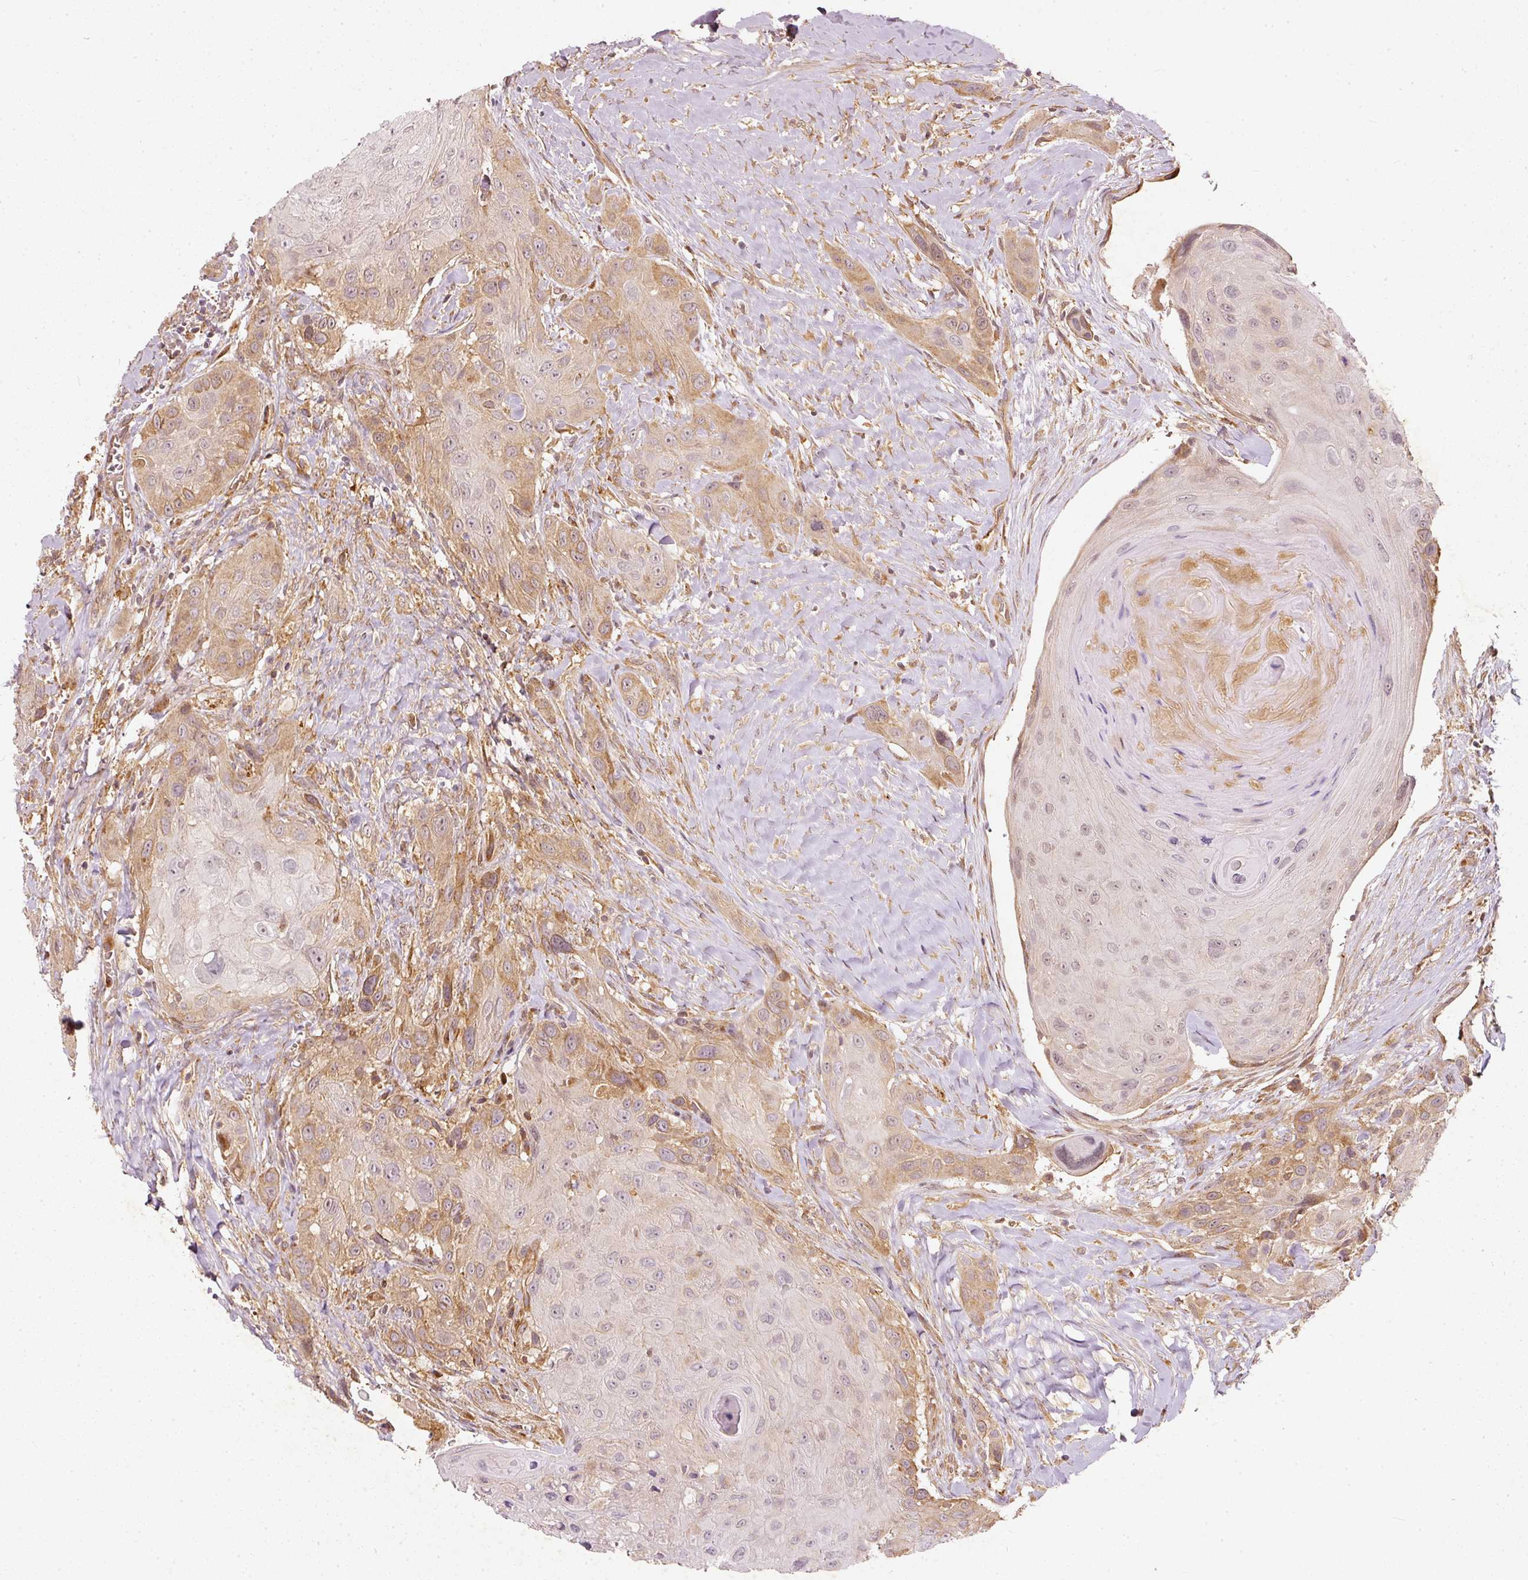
{"staining": {"intensity": "moderate", "quantity": "25%-75%", "location": "cytoplasmic/membranous"}, "tissue": "head and neck cancer", "cell_type": "Tumor cells", "image_type": "cancer", "snomed": [{"axis": "morphology", "description": "Squamous cell carcinoma, NOS"}, {"axis": "topography", "description": "Head-Neck"}], "caption": "Immunohistochemical staining of head and neck cancer demonstrates medium levels of moderate cytoplasmic/membranous staining in approximately 25%-75% of tumor cells.", "gene": "ZNF580", "patient": {"sex": "male", "age": 81}}